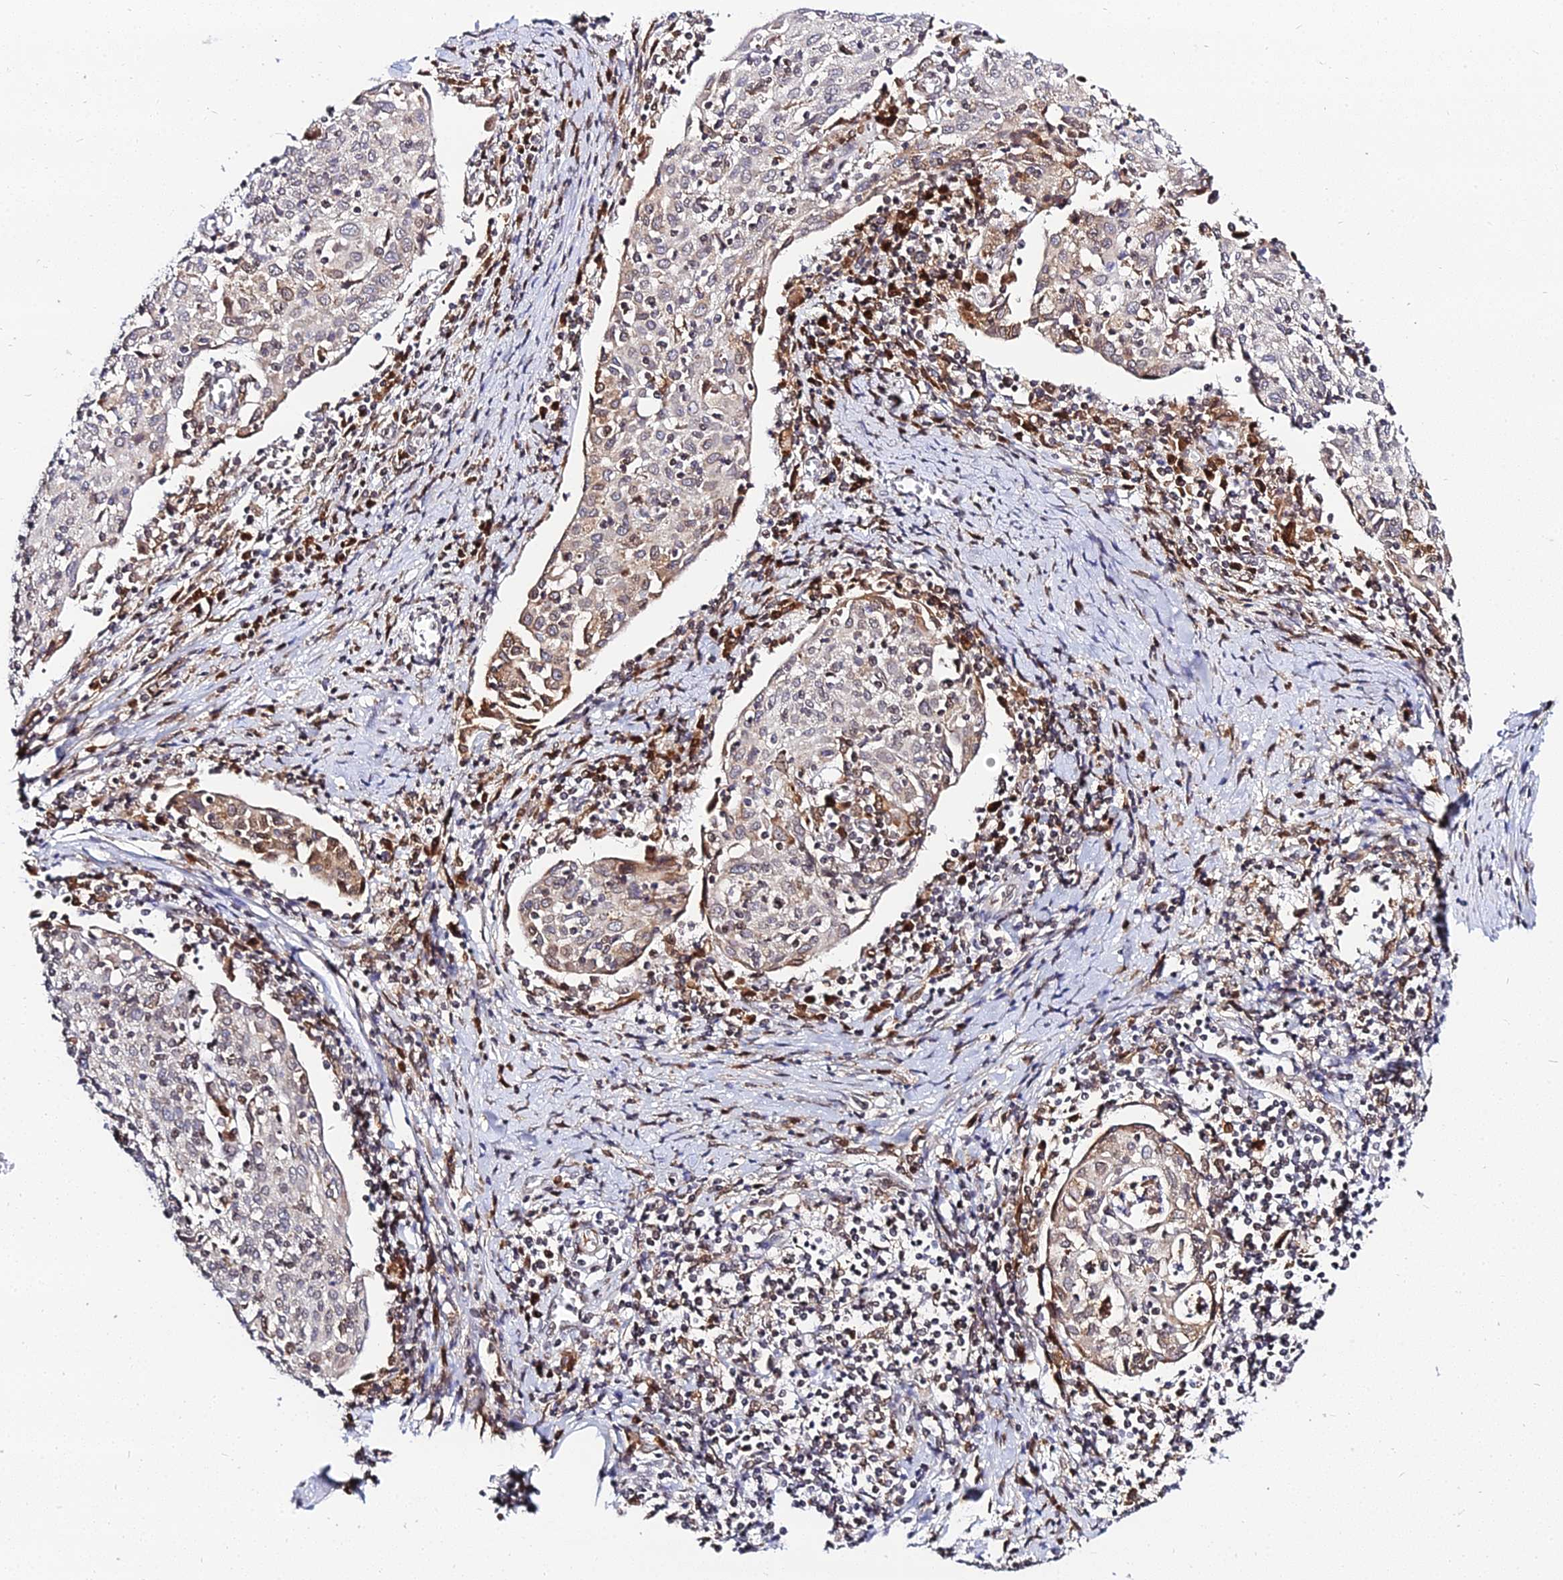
{"staining": {"intensity": "weak", "quantity": "<25%", "location": "cytoplasmic/membranous"}, "tissue": "cervical cancer", "cell_type": "Tumor cells", "image_type": "cancer", "snomed": [{"axis": "morphology", "description": "Squamous cell carcinoma, NOS"}, {"axis": "topography", "description": "Cervix"}], "caption": "A micrograph of human cervical cancer is negative for staining in tumor cells.", "gene": "RNF121", "patient": {"sex": "female", "age": 52}}